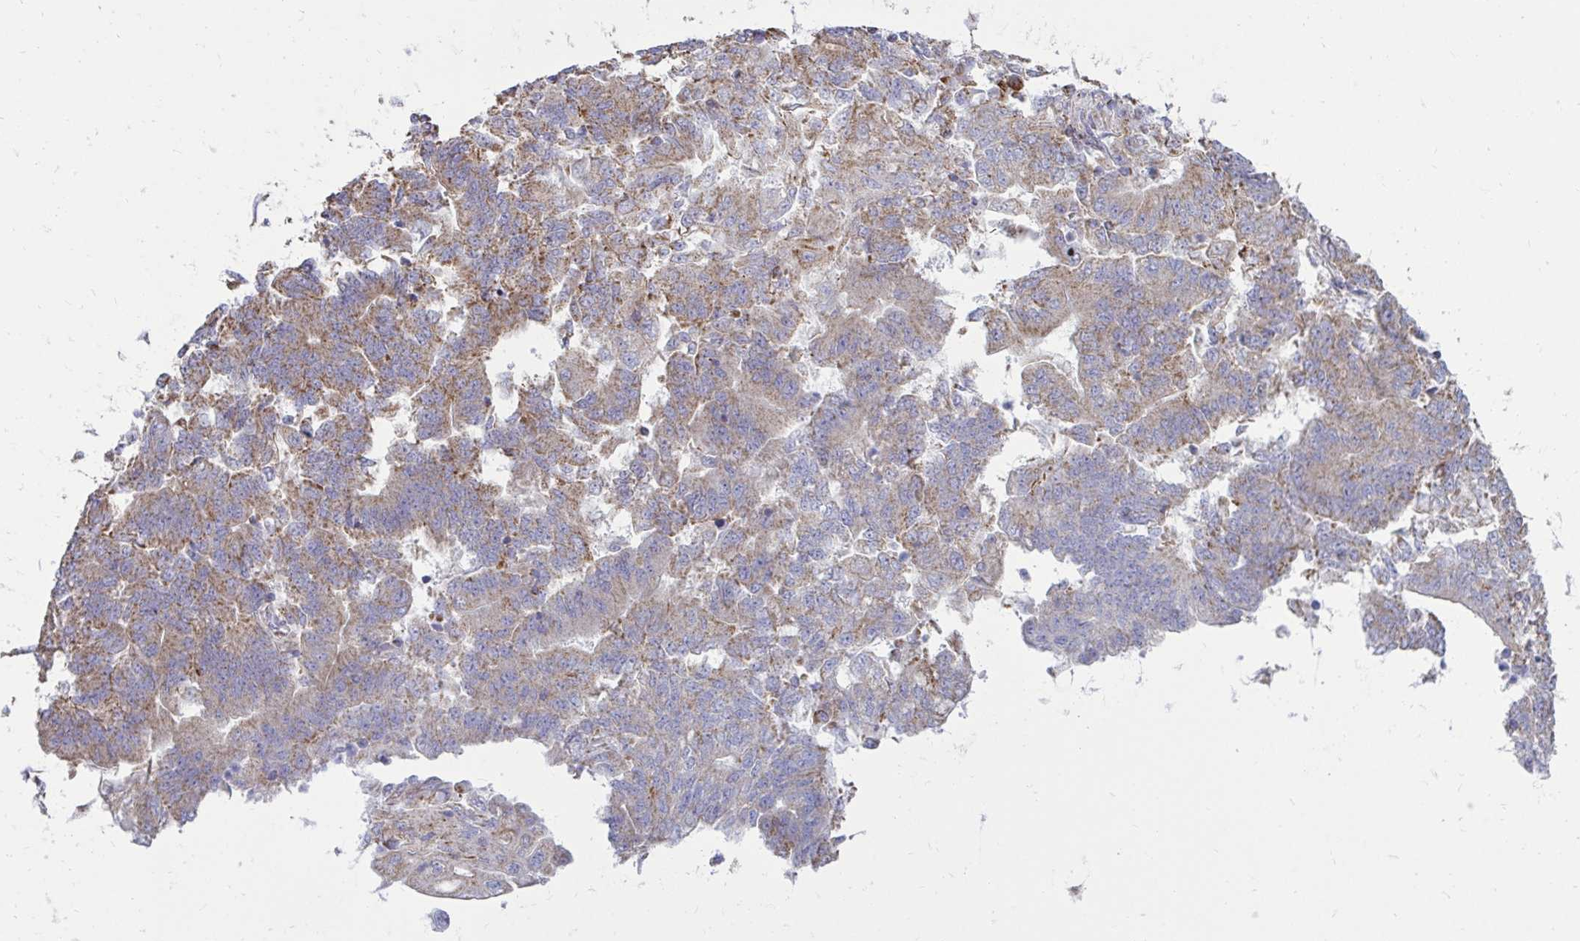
{"staining": {"intensity": "moderate", "quantity": ">75%", "location": "cytoplasmic/membranous"}, "tissue": "endometrial cancer", "cell_type": "Tumor cells", "image_type": "cancer", "snomed": [{"axis": "morphology", "description": "Adenocarcinoma, NOS"}, {"axis": "topography", "description": "Endometrium"}], "caption": "Immunohistochemistry (IHC) histopathology image of neoplastic tissue: human endometrial cancer stained using IHC exhibits medium levels of moderate protein expression localized specifically in the cytoplasmic/membranous of tumor cells, appearing as a cytoplasmic/membranous brown color.", "gene": "OR10R2", "patient": {"sex": "female", "age": 70}}